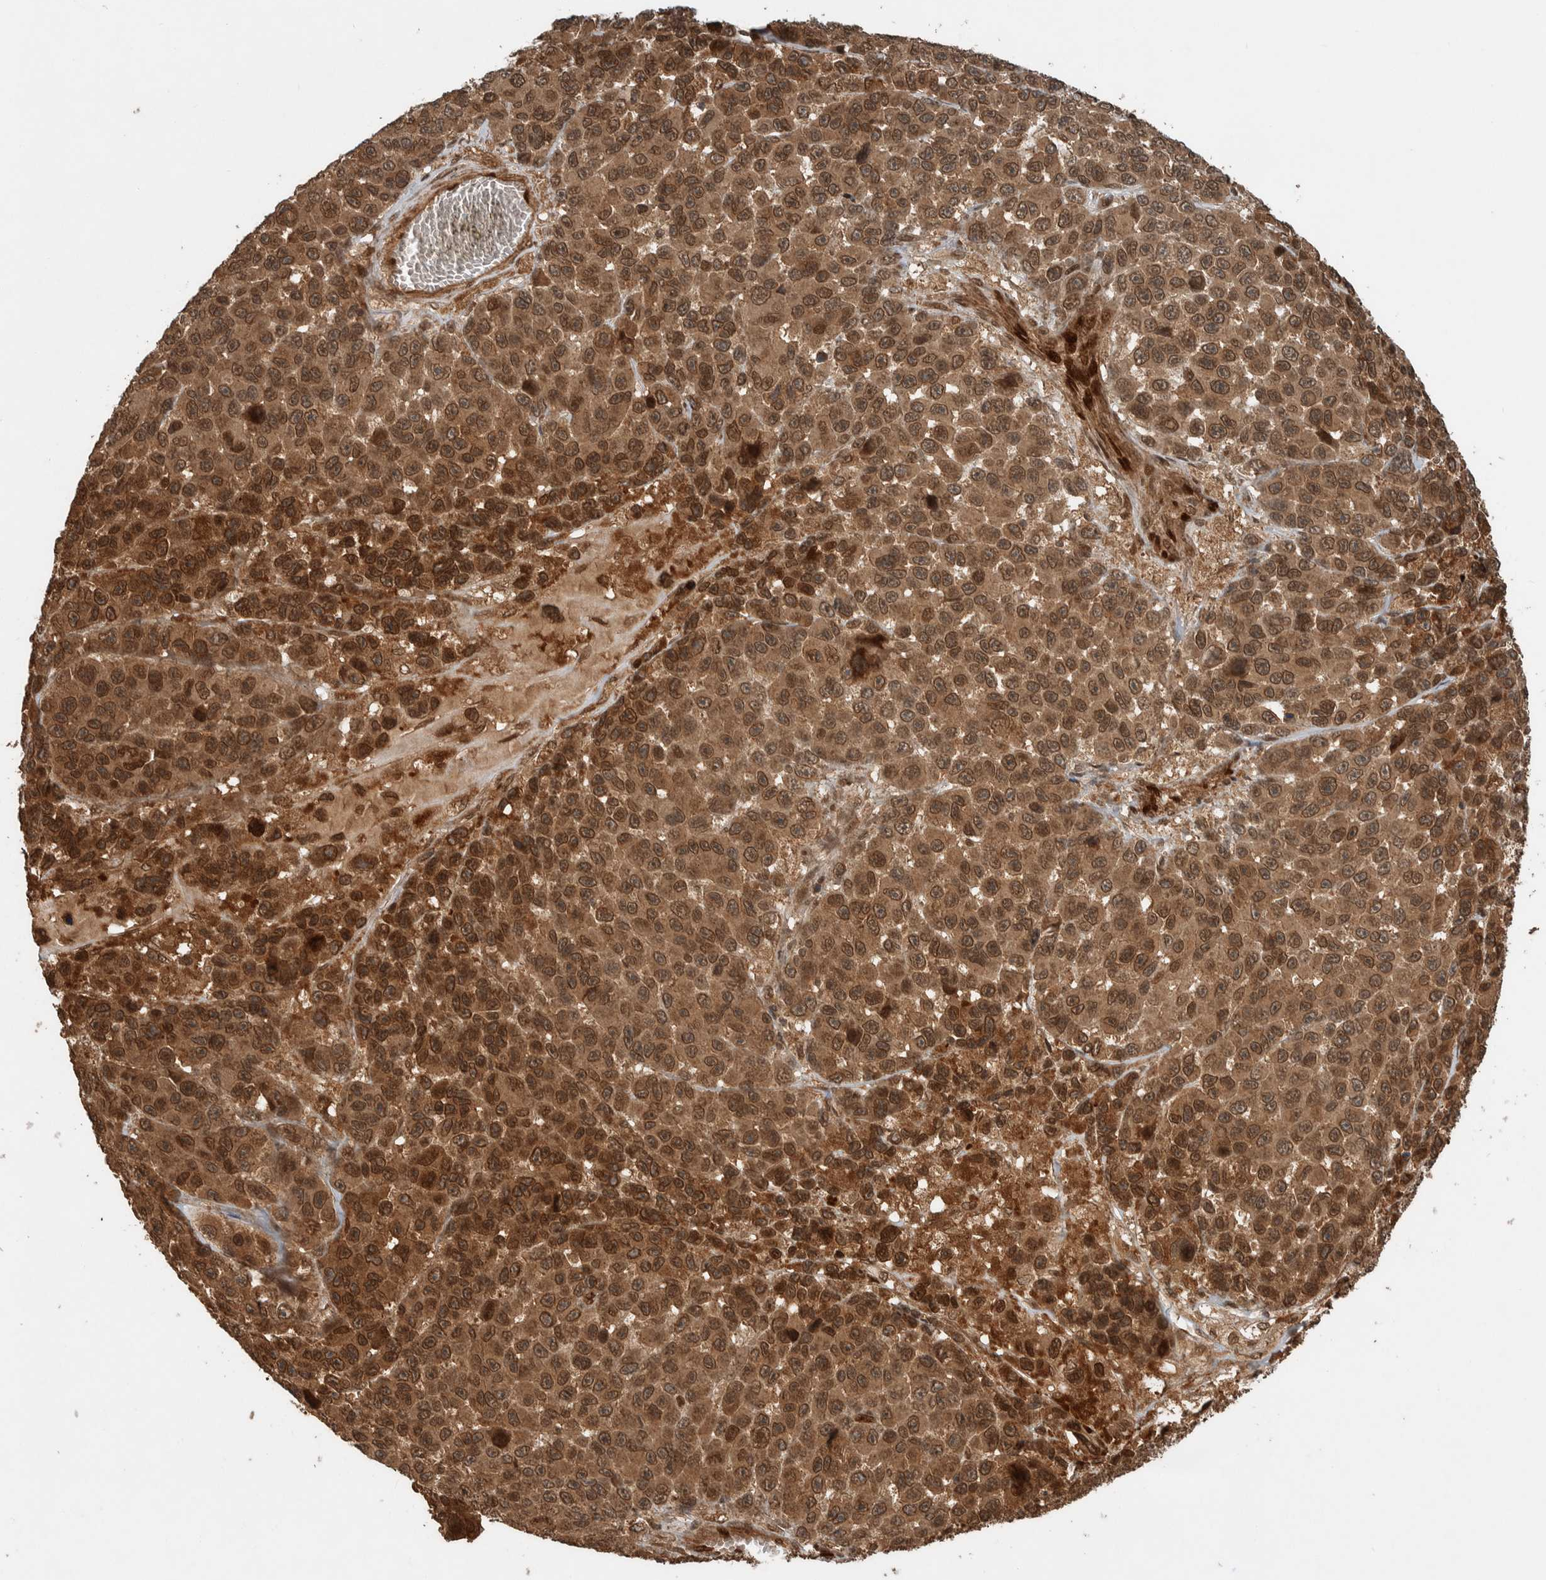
{"staining": {"intensity": "moderate", "quantity": ">75%", "location": "cytoplasmic/membranous,nuclear"}, "tissue": "melanoma", "cell_type": "Tumor cells", "image_type": "cancer", "snomed": [{"axis": "morphology", "description": "Malignant melanoma, NOS"}, {"axis": "topography", "description": "Skin"}], "caption": "This photomicrograph demonstrates malignant melanoma stained with immunohistochemistry (IHC) to label a protein in brown. The cytoplasmic/membranous and nuclear of tumor cells show moderate positivity for the protein. Nuclei are counter-stained blue.", "gene": "CNTROB", "patient": {"sex": "male", "age": 53}}